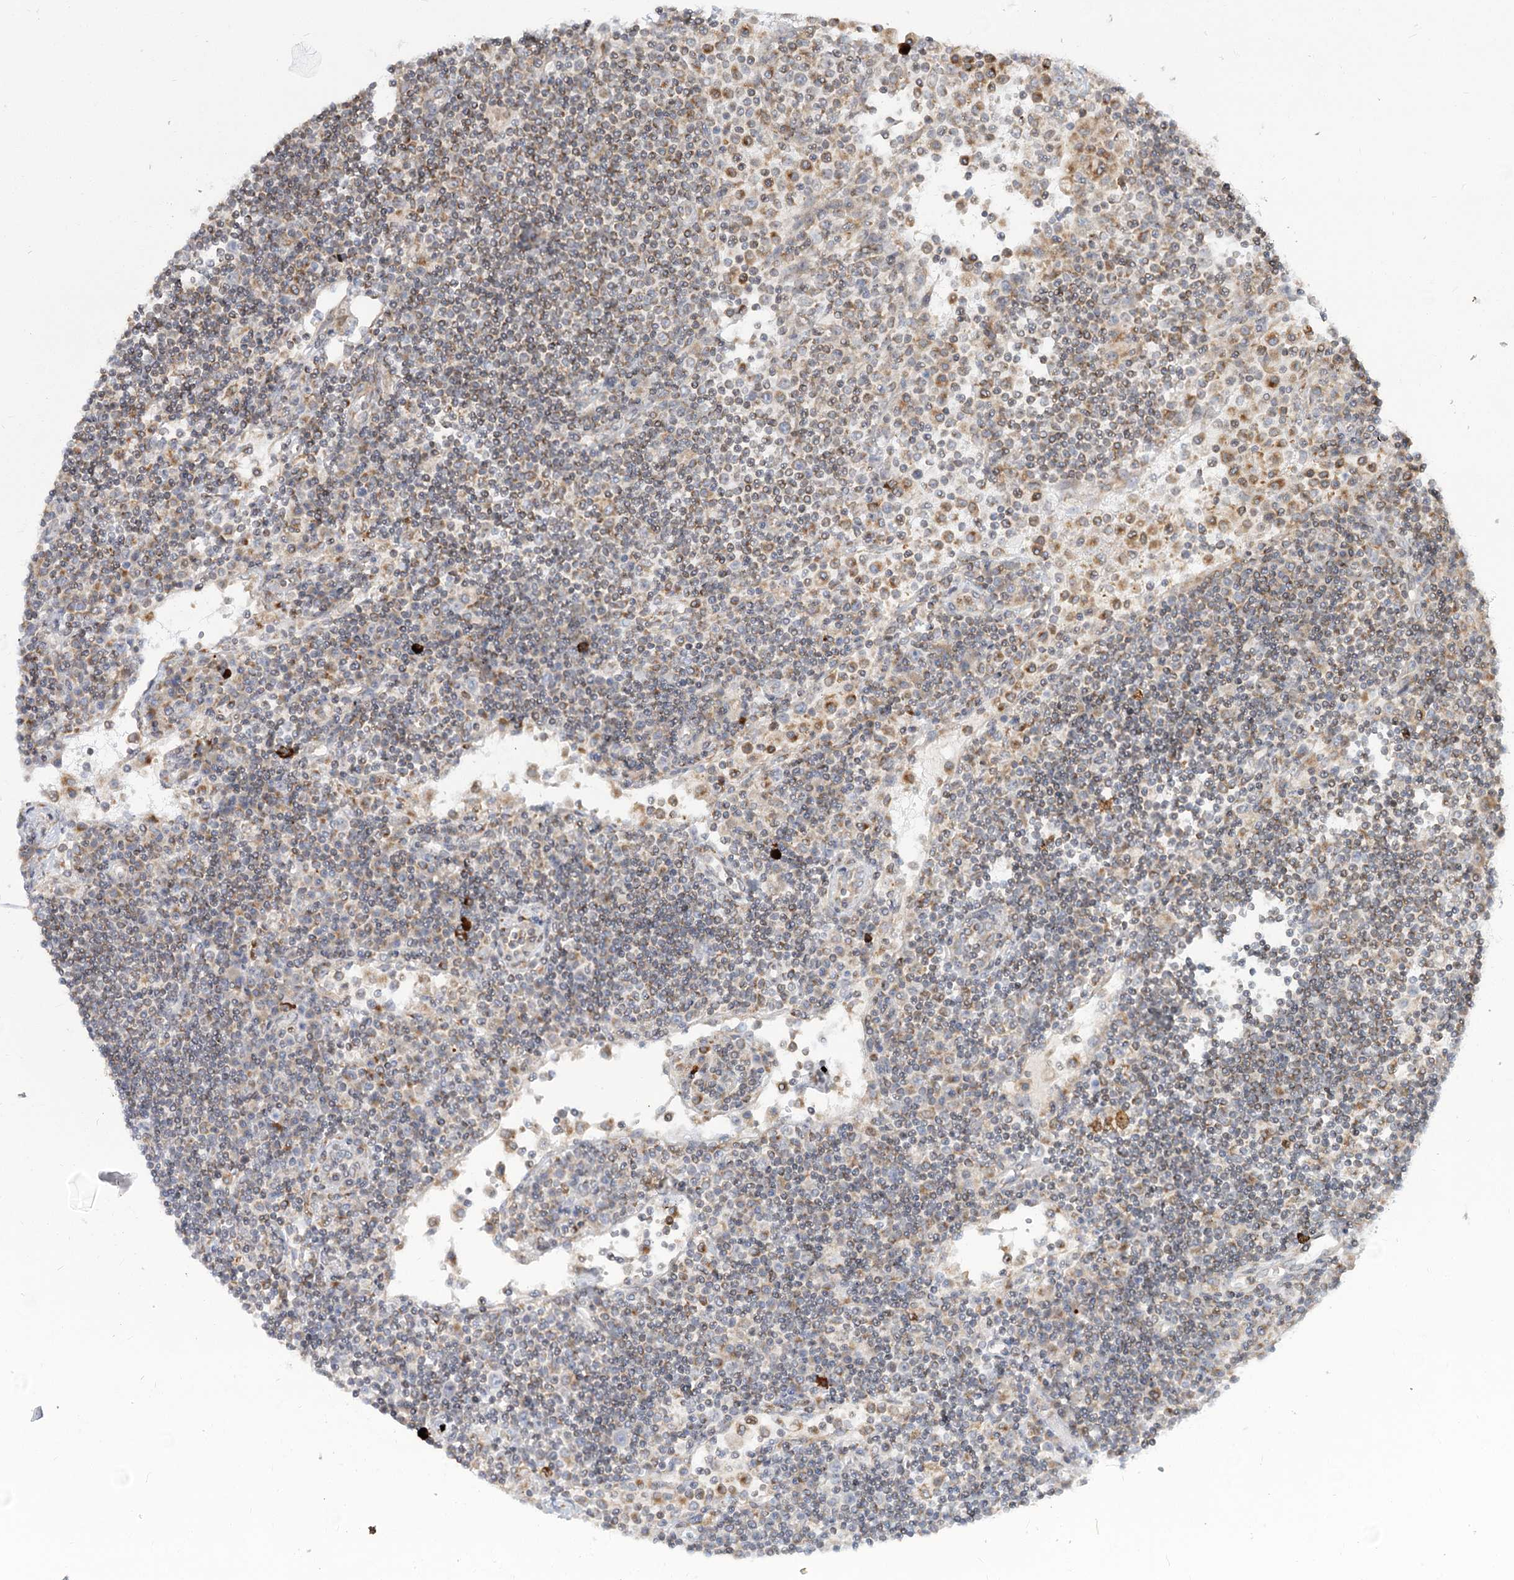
{"staining": {"intensity": "moderate", "quantity": "<25%", "location": "cytoplasmic/membranous"}, "tissue": "lymph node", "cell_type": "Germinal center cells", "image_type": "normal", "snomed": [{"axis": "morphology", "description": "Normal tissue, NOS"}, {"axis": "topography", "description": "Lymph node"}], "caption": "Normal lymph node reveals moderate cytoplasmic/membranous staining in approximately <25% of germinal center cells.", "gene": "MTMR3", "patient": {"sex": "female", "age": 53}}